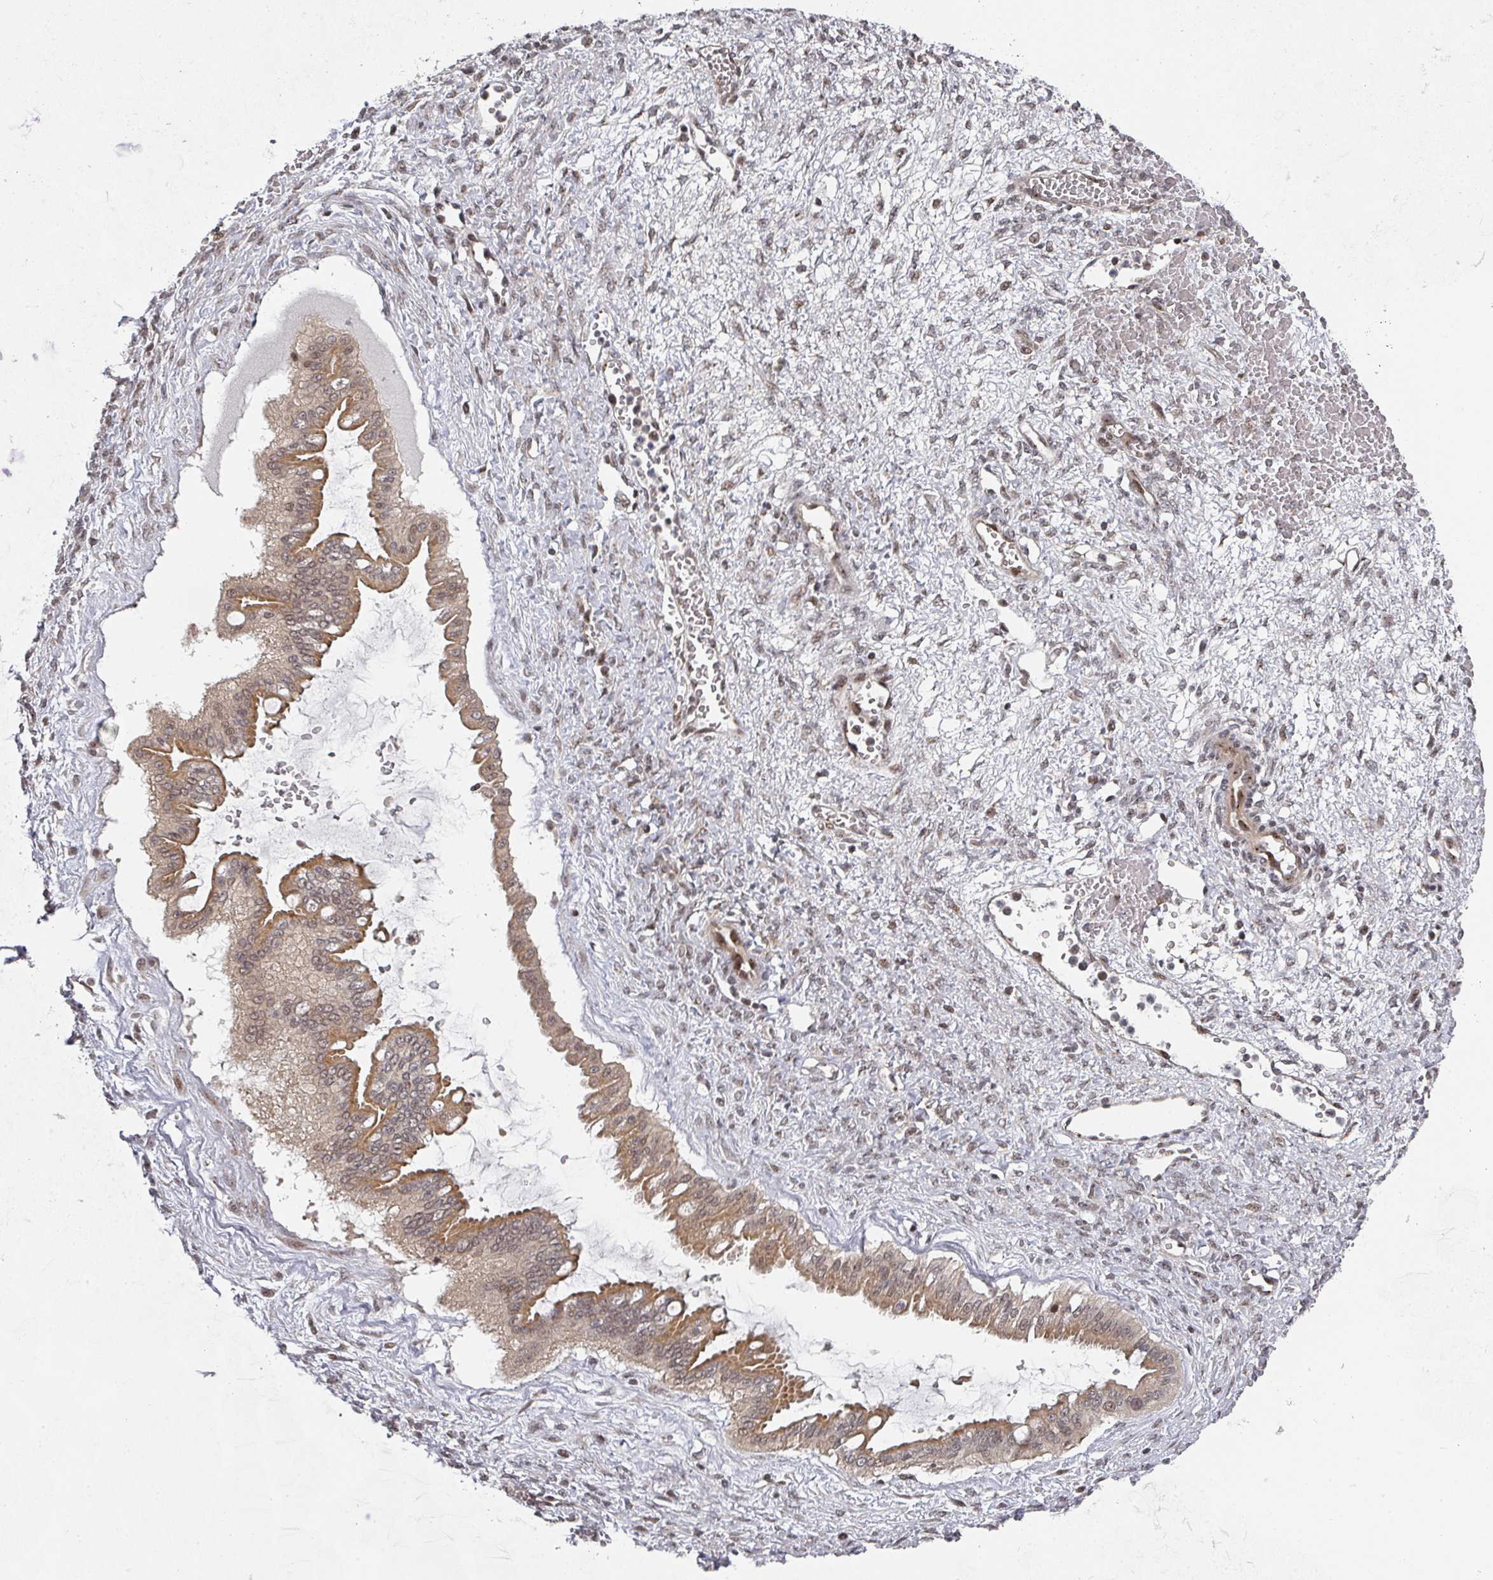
{"staining": {"intensity": "moderate", "quantity": ">75%", "location": "cytoplasmic/membranous"}, "tissue": "ovarian cancer", "cell_type": "Tumor cells", "image_type": "cancer", "snomed": [{"axis": "morphology", "description": "Cystadenocarcinoma, mucinous, NOS"}, {"axis": "topography", "description": "Ovary"}], "caption": "Mucinous cystadenocarcinoma (ovarian) tissue displays moderate cytoplasmic/membranous positivity in about >75% of tumor cells, visualized by immunohistochemistry. Using DAB (3,3'-diaminobenzidine) (brown) and hematoxylin (blue) stains, captured at high magnification using brightfield microscopy.", "gene": "KIF1C", "patient": {"sex": "female", "age": 73}}